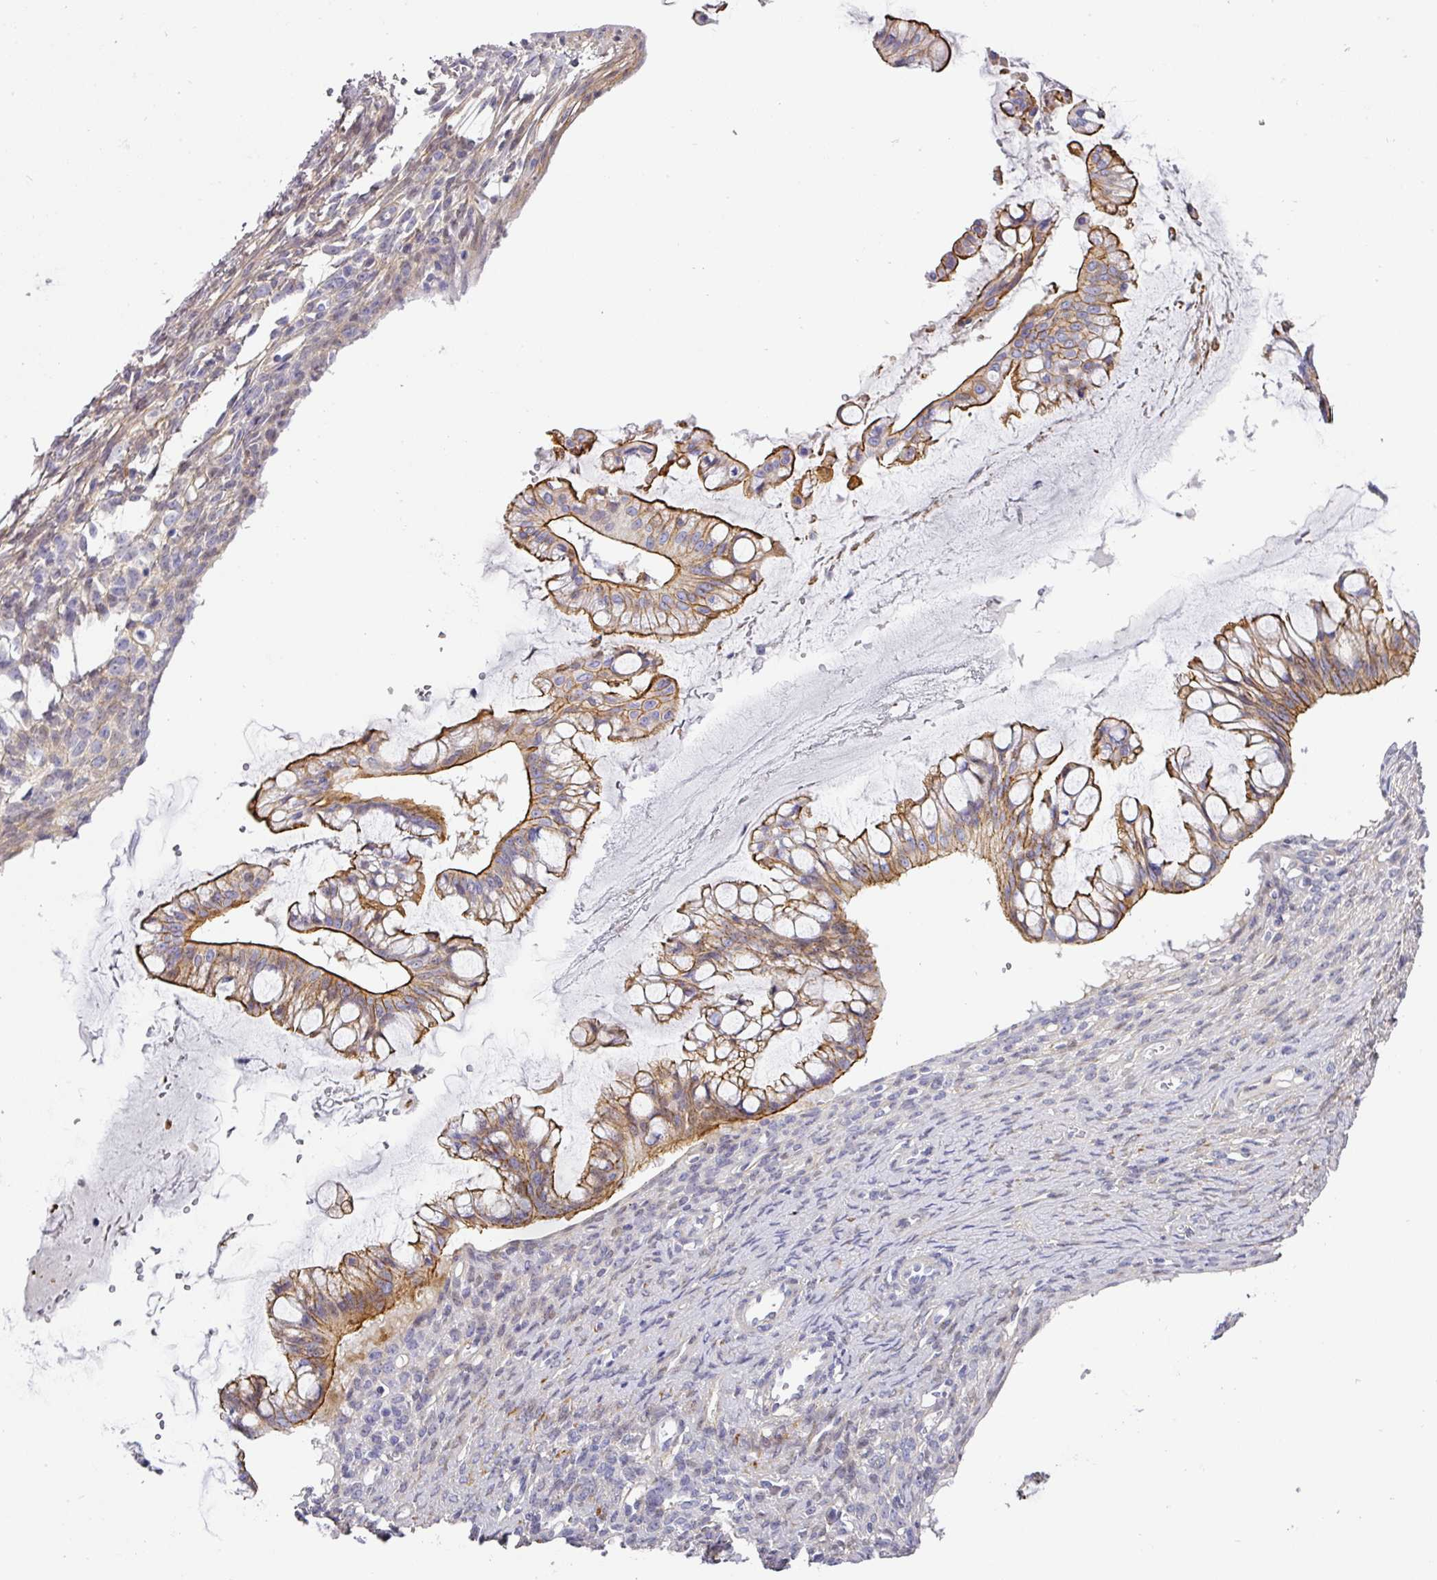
{"staining": {"intensity": "strong", "quantity": ">75%", "location": "cytoplasmic/membranous"}, "tissue": "ovarian cancer", "cell_type": "Tumor cells", "image_type": "cancer", "snomed": [{"axis": "morphology", "description": "Cystadenocarcinoma, mucinous, NOS"}, {"axis": "topography", "description": "Ovary"}], "caption": "Tumor cells demonstrate high levels of strong cytoplasmic/membranous staining in approximately >75% of cells in human ovarian cancer (mucinous cystadenocarcinoma).", "gene": "ANKRD29", "patient": {"sex": "female", "age": 73}}